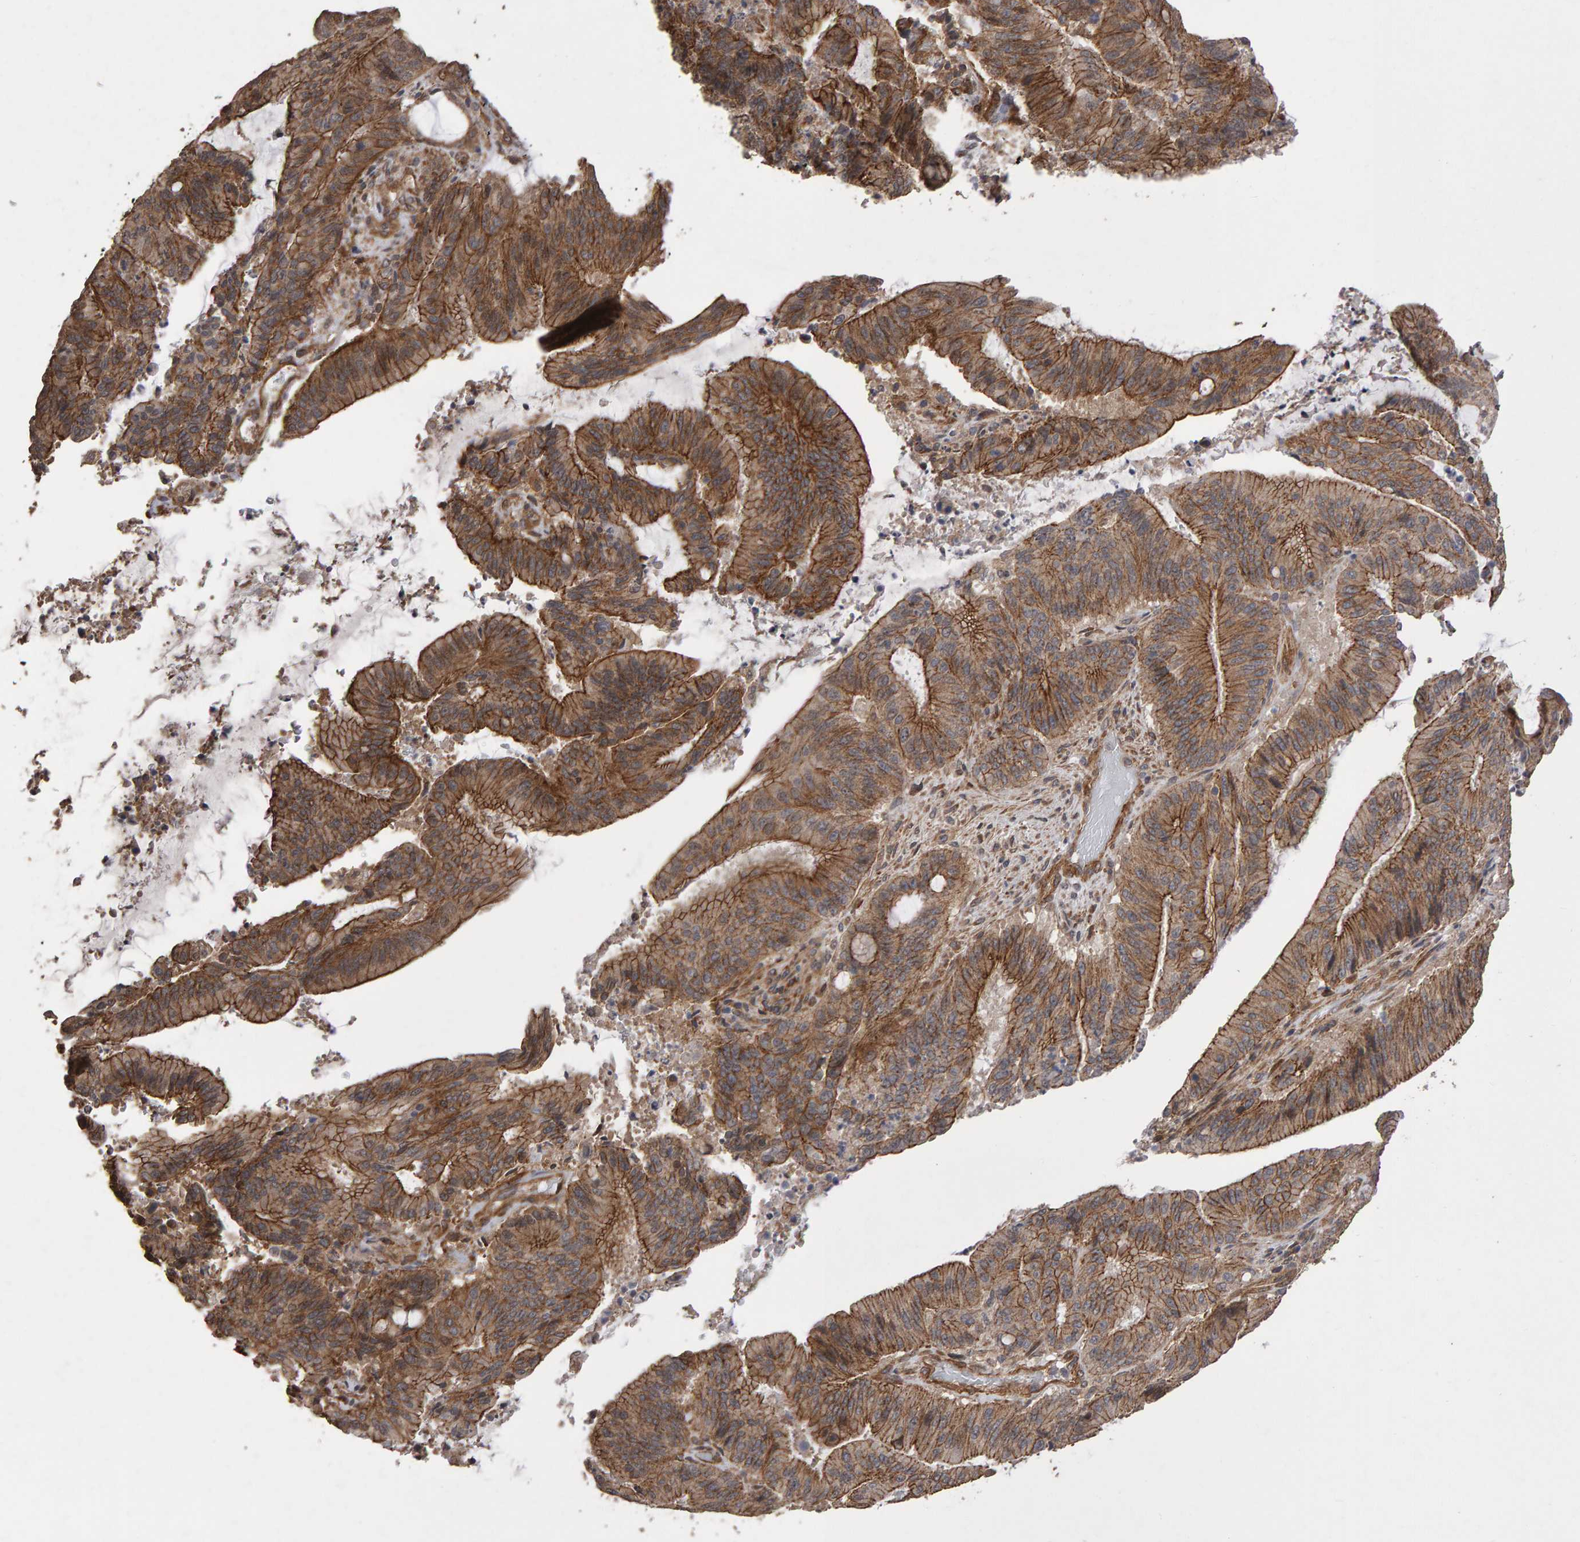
{"staining": {"intensity": "strong", "quantity": ">75%", "location": "cytoplasmic/membranous"}, "tissue": "liver cancer", "cell_type": "Tumor cells", "image_type": "cancer", "snomed": [{"axis": "morphology", "description": "Normal tissue, NOS"}, {"axis": "morphology", "description": "Cholangiocarcinoma"}, {"axis": "topography", "description": "Liver"}, {"axis": "topography", "description": "Peripheral nerve tissue"}], "caption": "Protein staining shows strong cytoplasmic/membranous staining in approximately >75% of tumor cells in liver cancer. (DAB (3,3'-diaminobenzidine) IHC with brightfield microscopy, high magnification).", "gene": "SCRIB", "patient": {"sex": "female", "age": 73}}